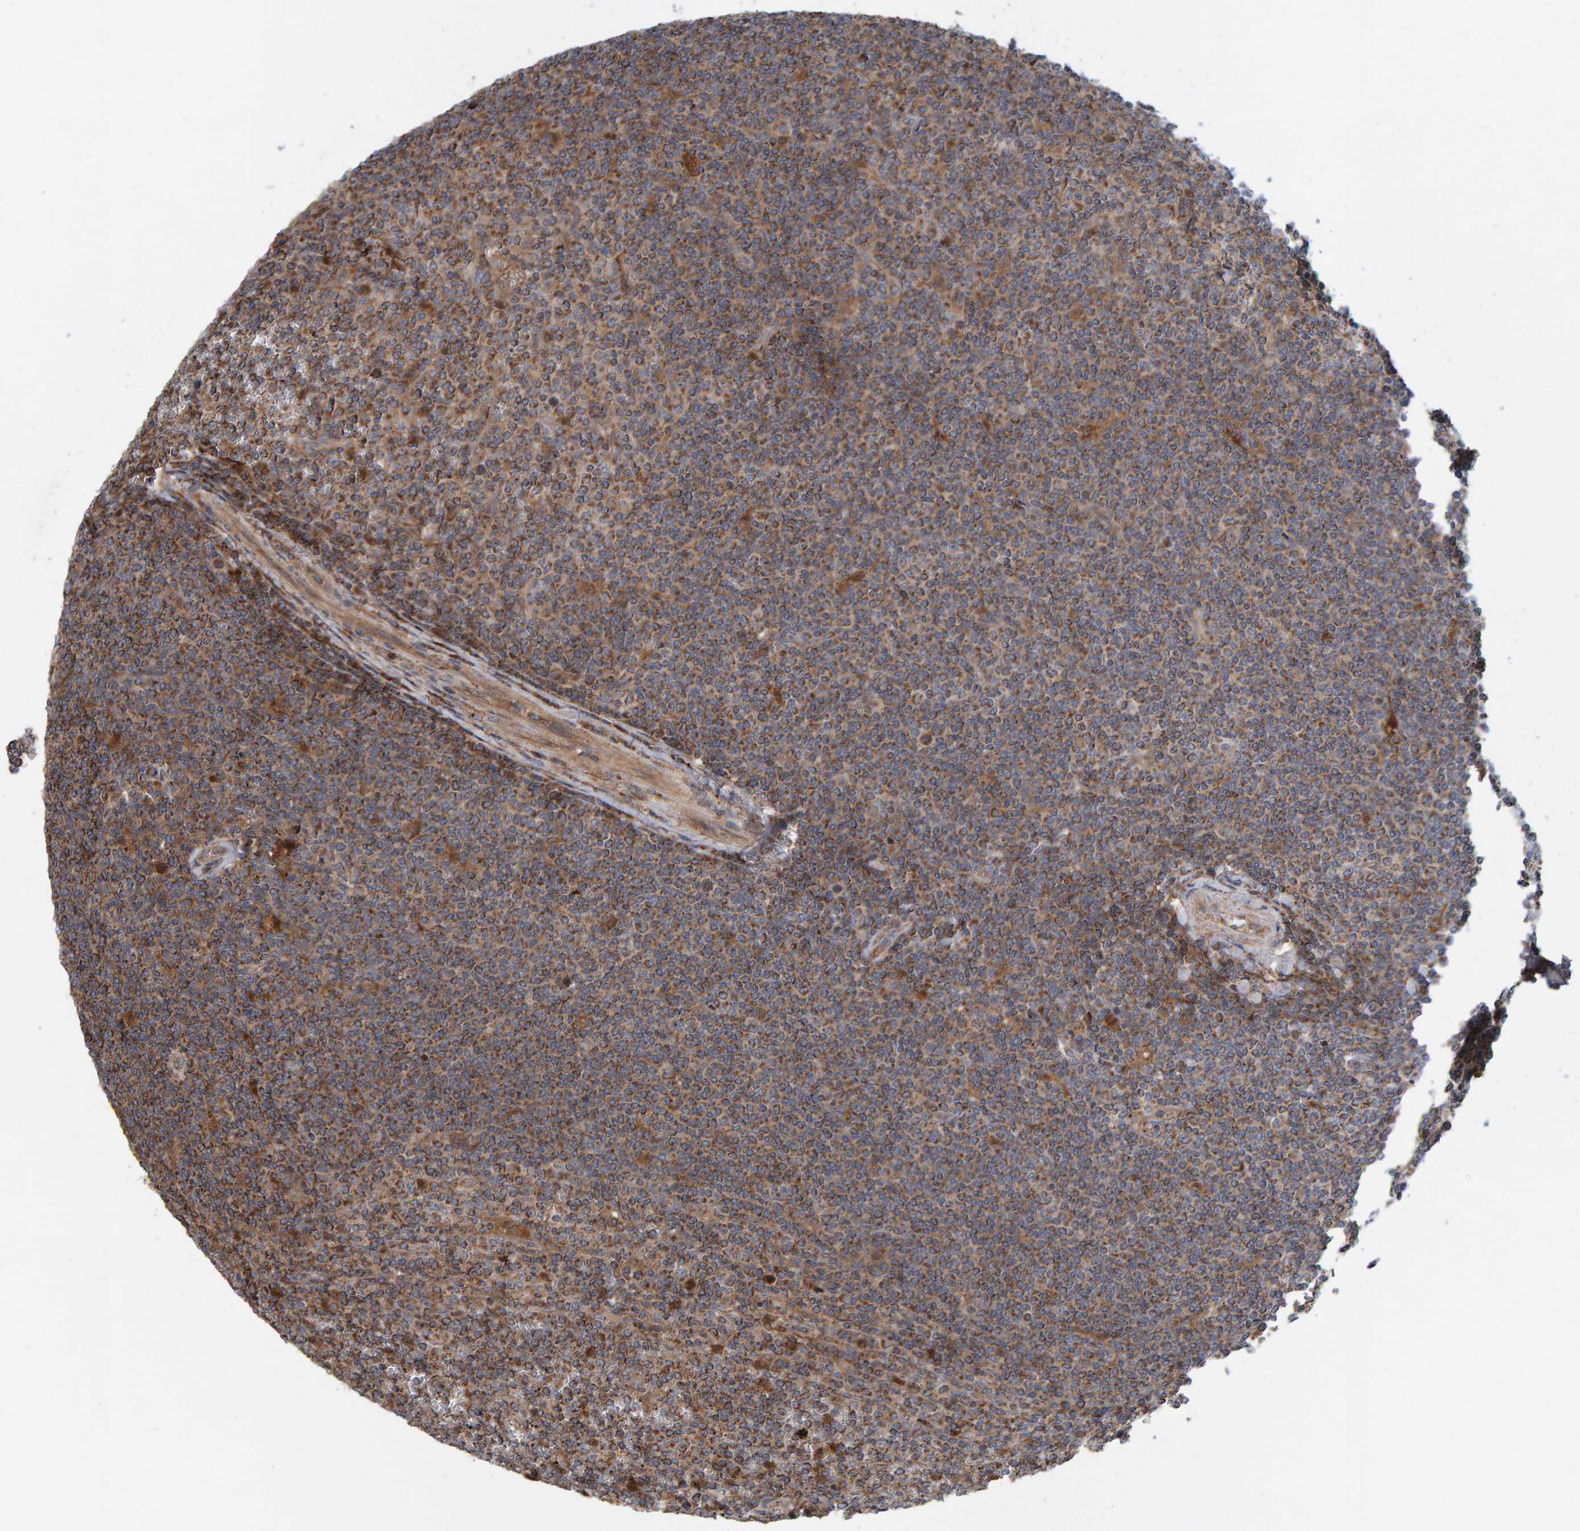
{"staining": {"intensity": "moderate", "quantity": "25%-75%", "location": "cytoplasmic/membranous"}, "tissue": "lymphoma", "cell_type": "Tumor cells", "image_type": "cancer", "snomed": [{"axis": "morphology", "description": "Malignant lymphoma, non-Hodgkin's type, Low grade"}, {"axis": "topography", "description": "Spleen"}], "caption": "Moderate cytoplasmic/membranous positivity is seen in approximately 25%-75% of tumor cells in malignant lymphoma, non-Hodgkin's type (low-grade).", "gene": "KIAA0753", "patient": {"sex": "female", "age": 19}}